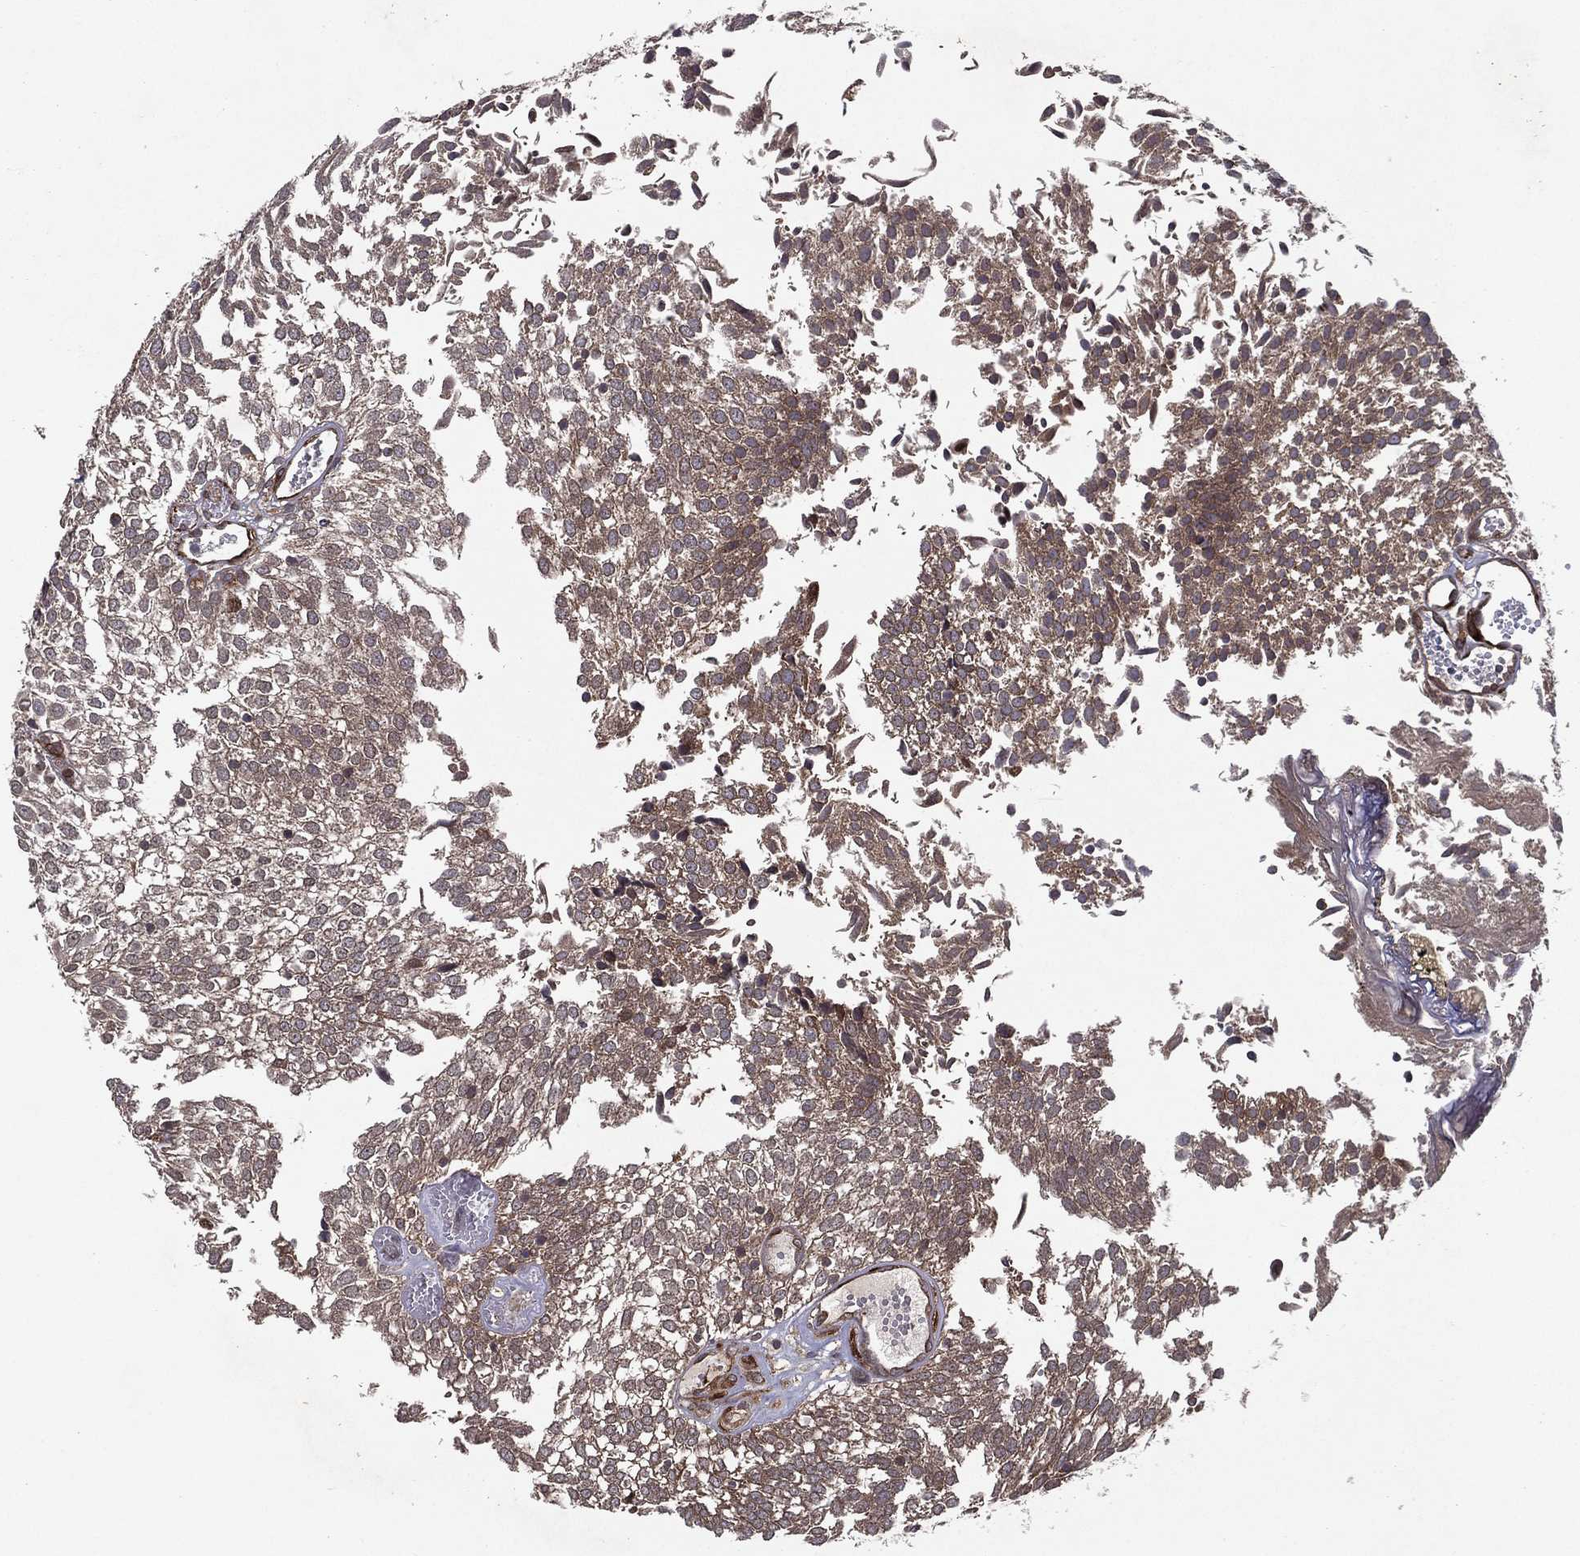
{"staining": {"intensity": "weak", "quantity": "25%-75%", "location": "cytoplasmic/membranous"}, "tissue": "urothelial cancer", "cell_type": "Tumor cells", "image_type": "cancer", "snomed": [{"axis": "morphology", "description": "Urothelial carcinoma, Low grade"}, {"axis": "topography", "description": "Urinary bladder"}], "caption": "Urothelial cancer was stained to show a protein in brown. There is low levels of weak cytoplasmic/membranous expression in about 25%-75% of tumor cells. The staining is performed using DAB (3,3'-diaminobenzidine) brown chromogen to label protein expression. The nuclei are counter-stained blue using hematoxylin.", "gene": "CERS2", "patient": {"sex": "male", "age": 52}}